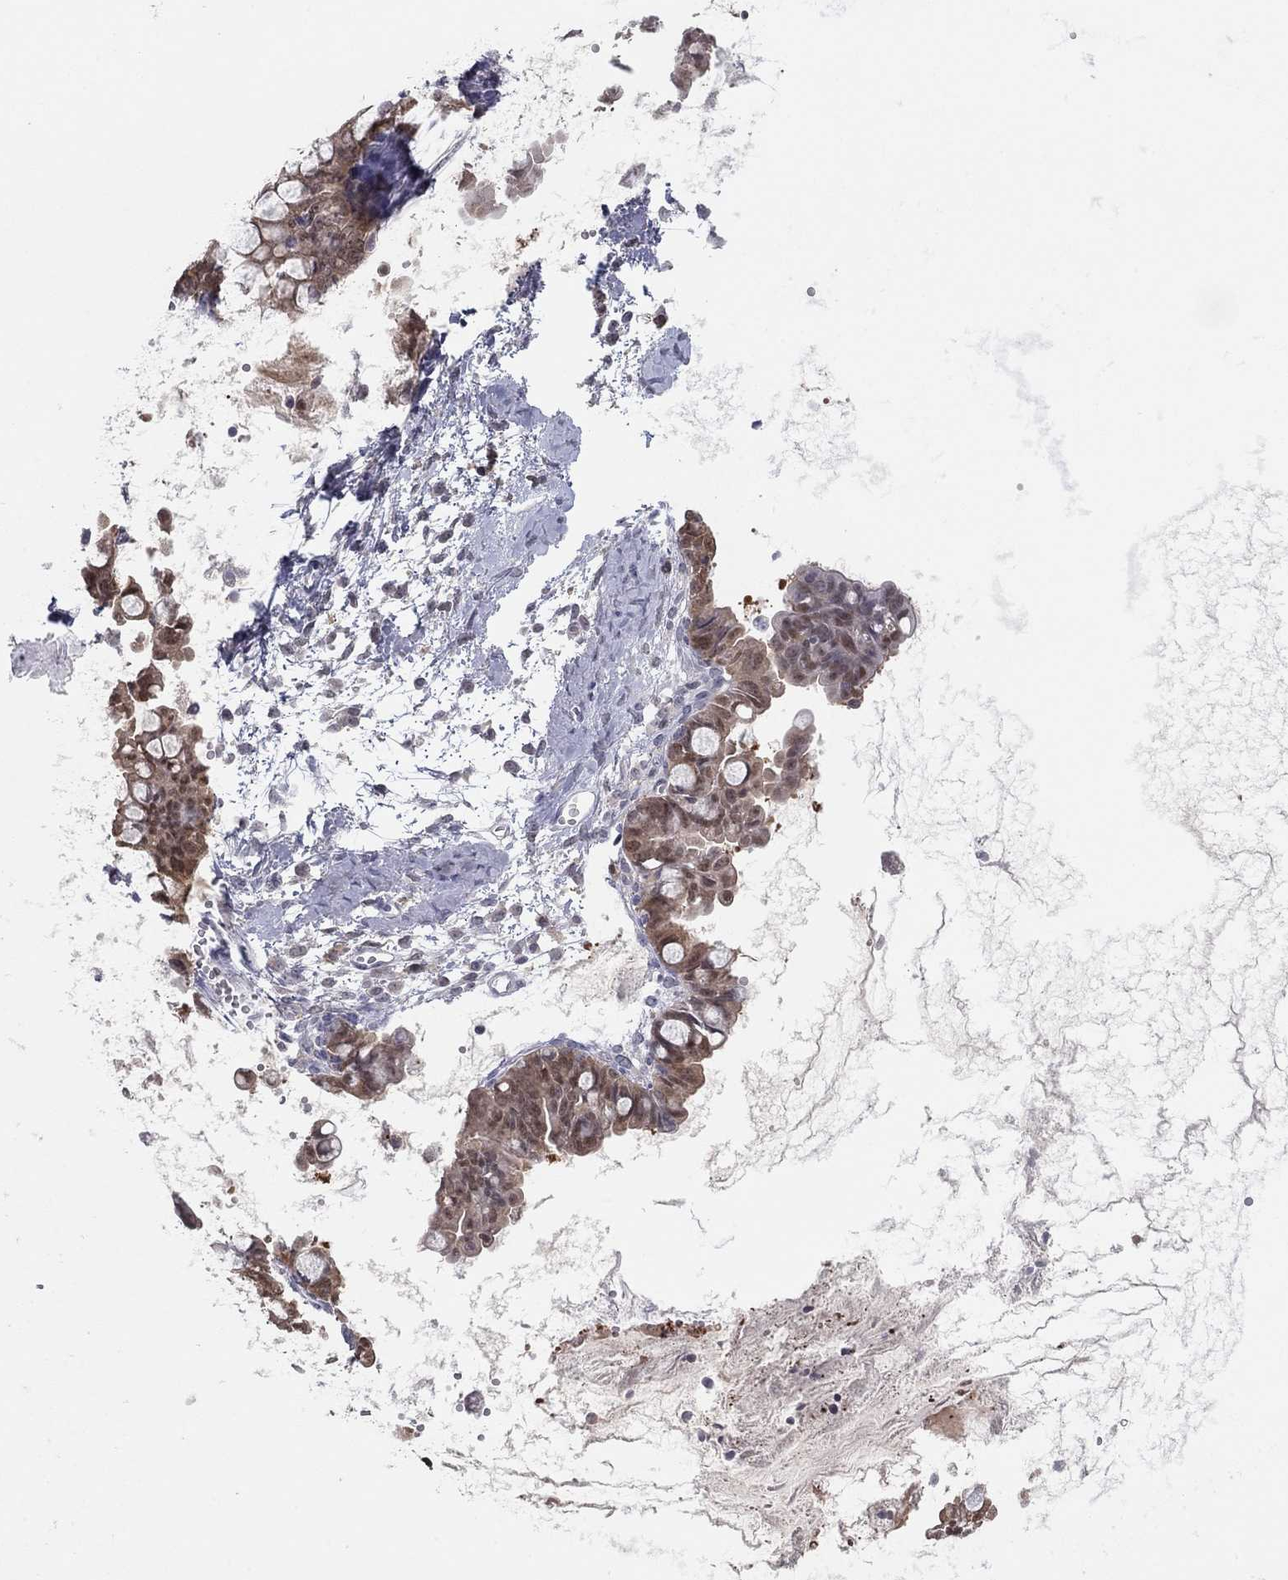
{"staining": {"intensity": "weak", "quantity": "25%-75%", "location": "cytoplasmic/membranous,nuclear"}, "tissue": "ovarian cancer", "cell_type": "Tumor cells", "image_type": "cancer", "snomed": [{"axis": "morphology", "description": "Cystadenocarcinoma, mucinous, NOS"}, {"axis": "topography", "description": "Ovary"}], "caption": "Protein staining by IHC shows weak cytoplasmic/membranous and nuclear staining in about 25%-75% of tumor cells in mucinous cystadenocarcinoma (ovarian).", "gene": "PDXK", "patient": {"sex": "female", "age": 63}}